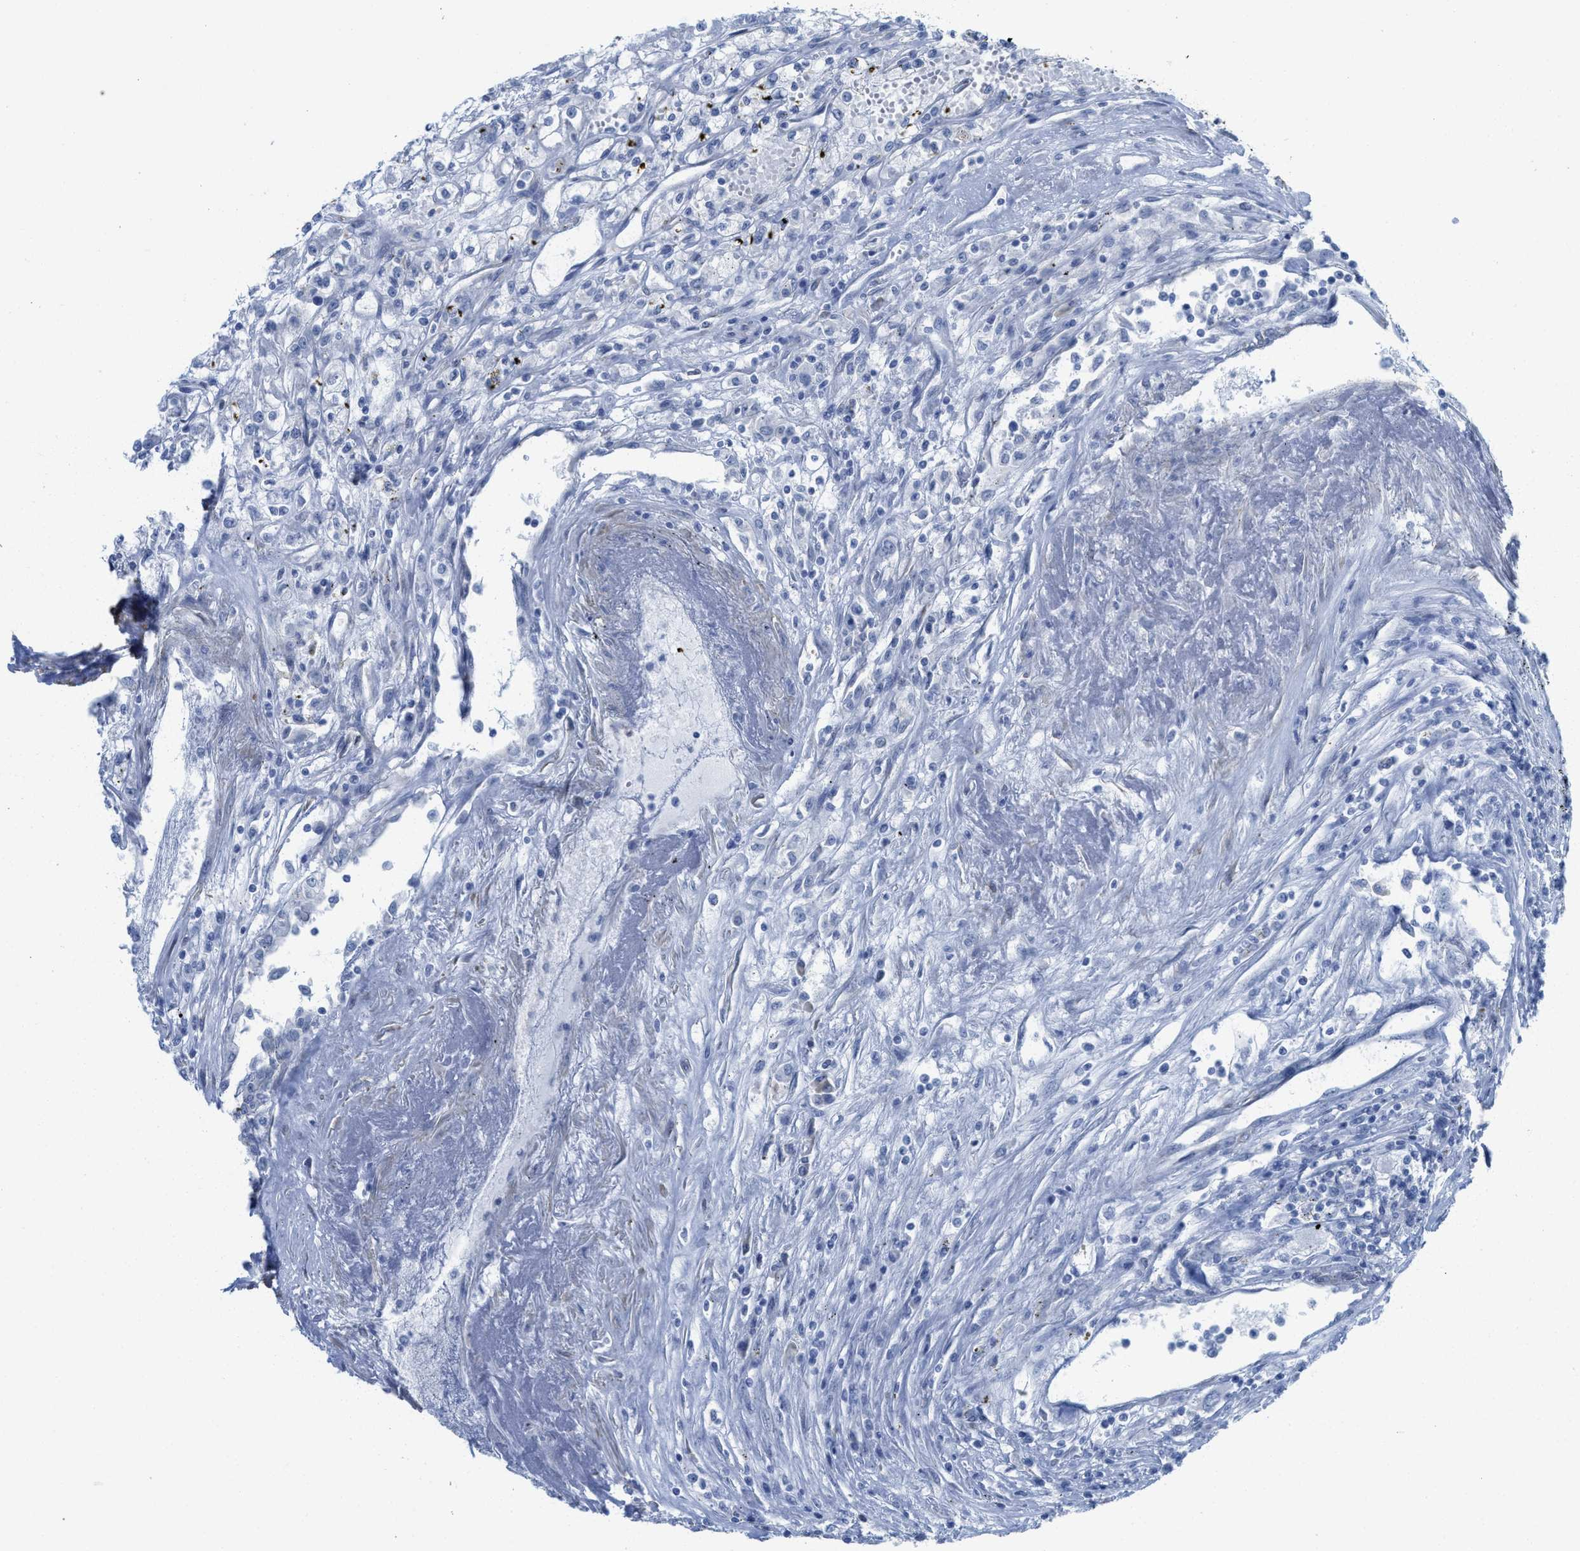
{"staining": {"intensity": "negative", "quantity": "none", "location": "none"}, "tissue": "renal cancer", "cell_type": "Tumor cells", "image_type": "cancer", "snomed": [{"axis": "morphology", "description": "Adenocarcinoma, NOS"}, {"axis": "topography", "description": "Kidney"}], "caption": "Tumor cells show no significant expression in renal adenocarcinoma.", "gene": "TUB", "patient": {"sex": "female", "age": 52}}